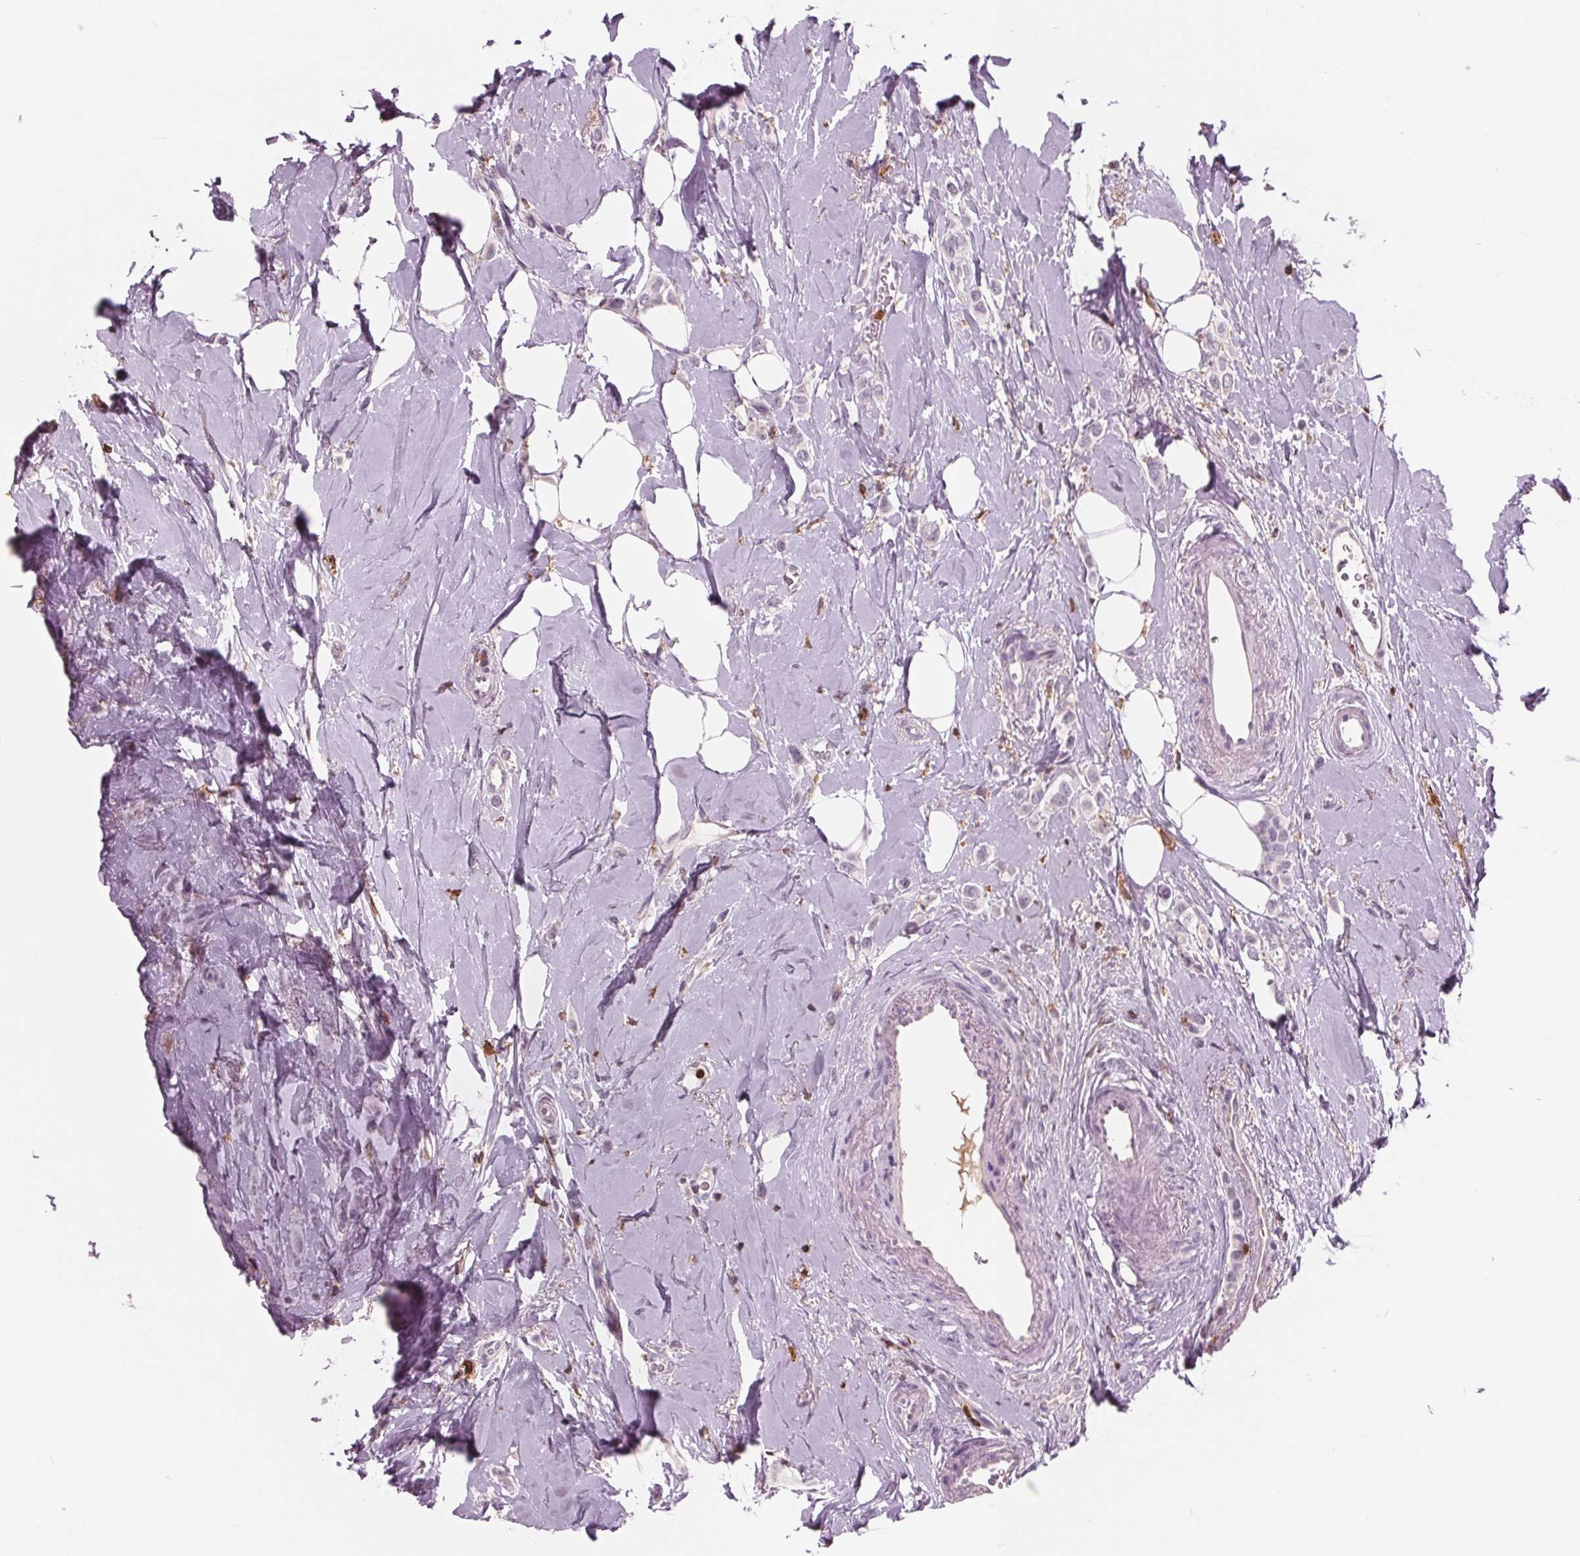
{"staining": {"intensity": "negative", "quantity": "none", "location": "none"}, "tissue": "breast cancer", "cell_type": "Tumor cells", "image_type": "cancer", "snomed": [{"axis": "morphology", "description": "Lobular carcinoma"}, {"axis": "topography", "description": "Breast"}], "caption": "This is an immunohistochemistry histopathology image of human breast cancer. There is no expression in tumor cells.", "gene": "ARHGAP25", "patient": {"sex": "female", "age": 66}}